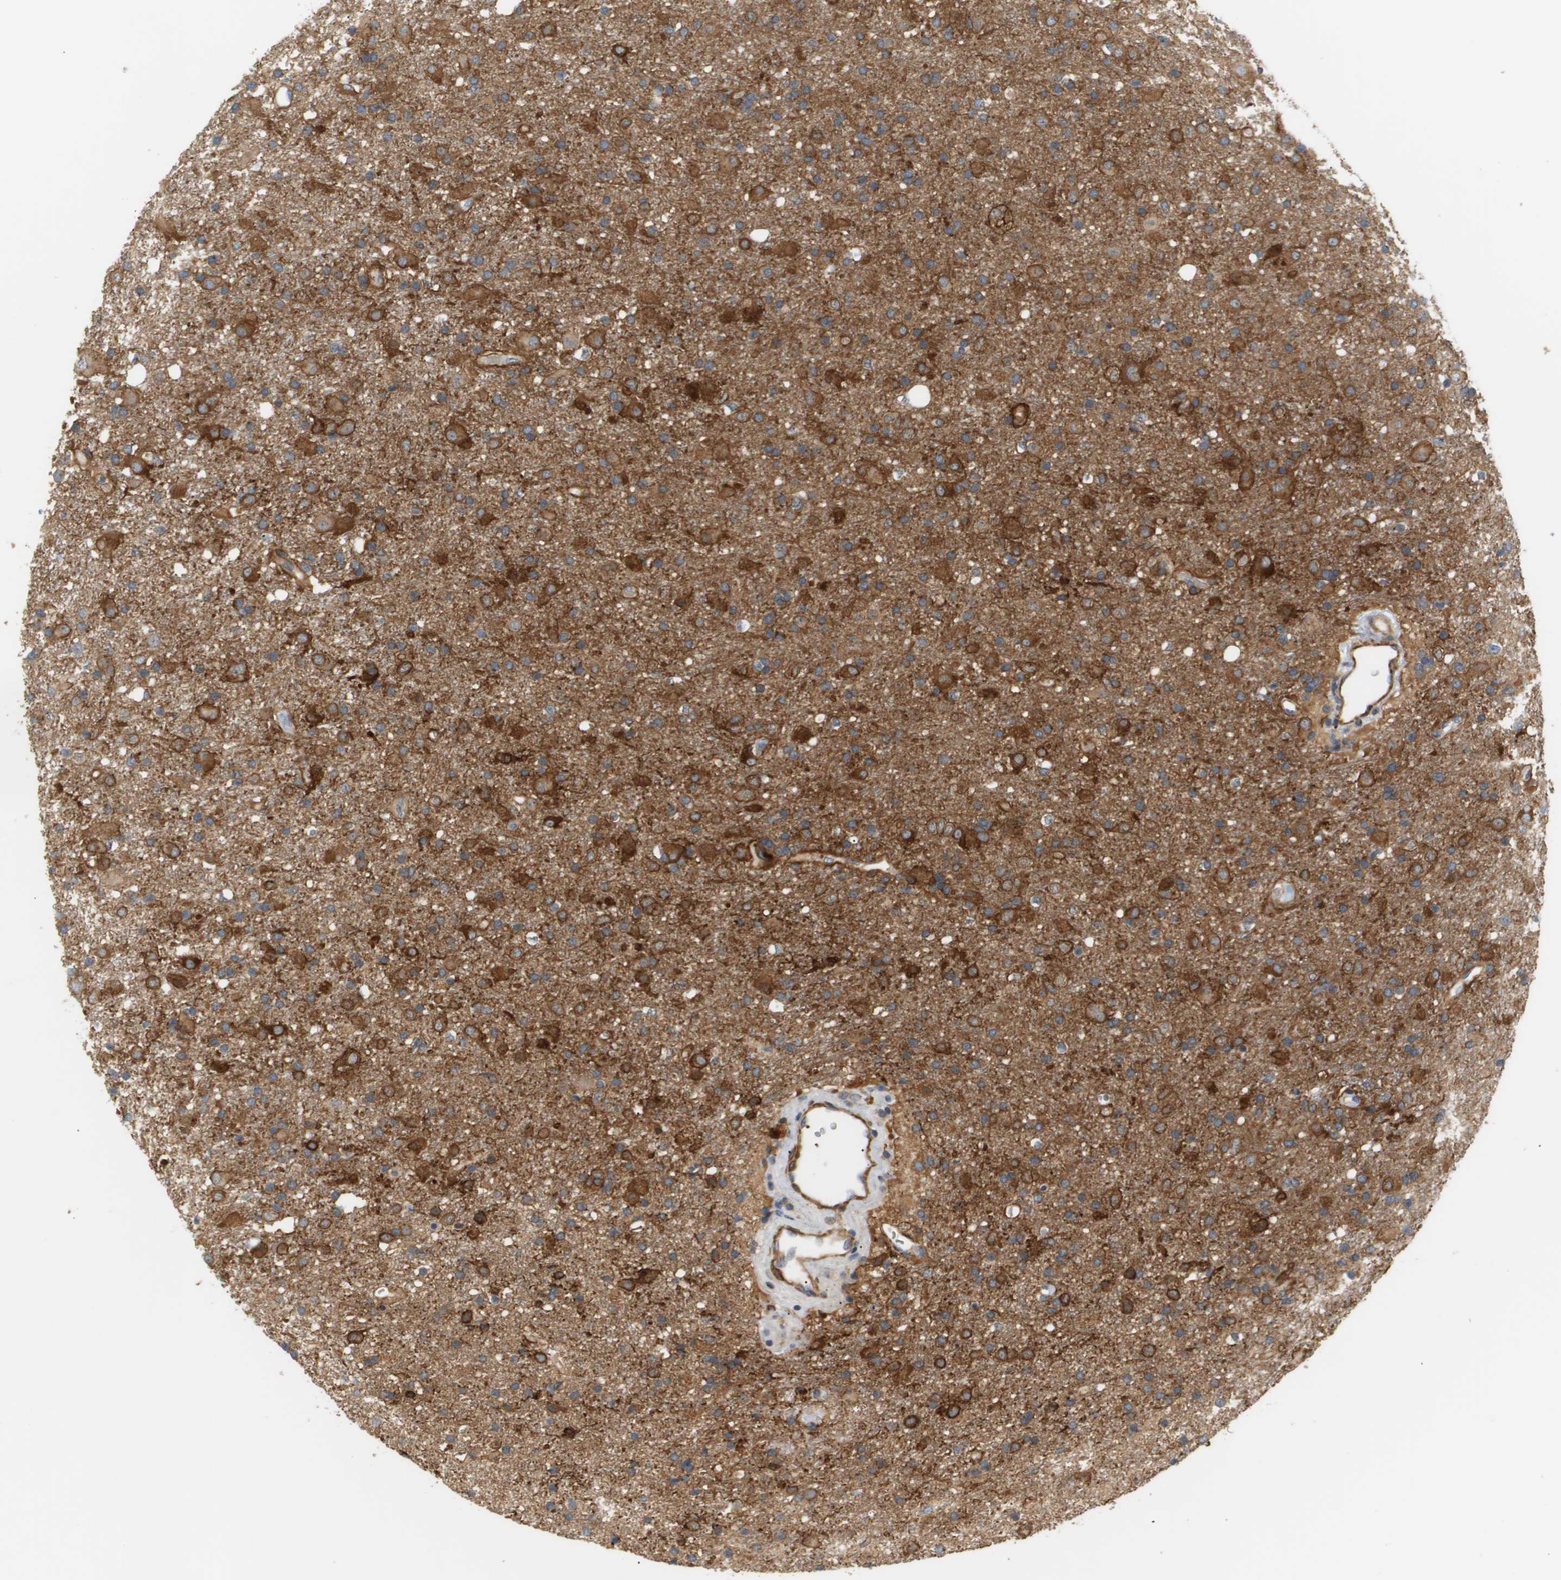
{"staining": {"intensity": "strong", "quantity": ">75%", "location": "cytoplasmic/membranous"}, "tissue": "glioma", "cell_type": "Tumor cells", "image_type": "cancer", "snomed": [{"axis": "morphology", "description": "Glioma, malignant, Low grade"}, {"axis": "topography", "description": "Brain"}], "caption": "Low-grade glioma (malignant) was stained to show a protein in brown. There is high levels of strong cytoplasmic/membranous staining in about >75% of tumor cells.", "gene": "CORO2B", "patient": {"sex": "male", "age": 65}}